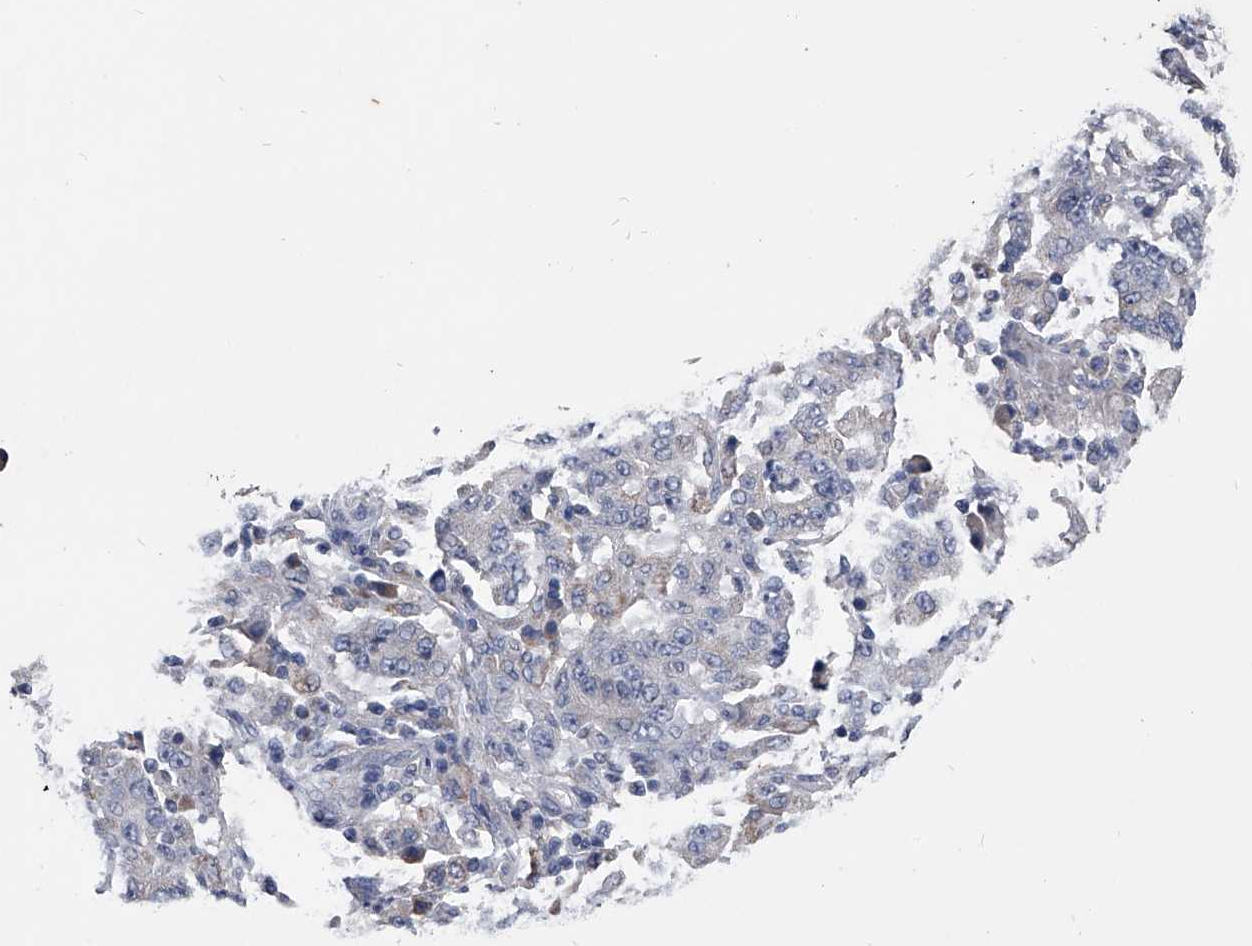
{"staining": {"intensity": "negative", "quantity": "none", "location": "none"}, "tissue": "stomach cancer", "cell_type": "Tumor cells", "image_type": "cancer", "snomed": [{"axis": "morphology", "description": "Normal tissue, NOS"}, {"axis": "morphology", "description": "Adenocarcinoma, NOS"}, {"axis": "topography", "description": "Stomach, upper"}, {"axis": "topography", "description": "Stomach"}], "caption": "This micrograph is of stomach cancer stained with immunohistochemistry (IHC) to label a protein in brown with the nuclei are counter-stained blue. There is no positivity in tumor cells.", "gene": "OAT", "patient": {"sex": "male", "age": 59}}